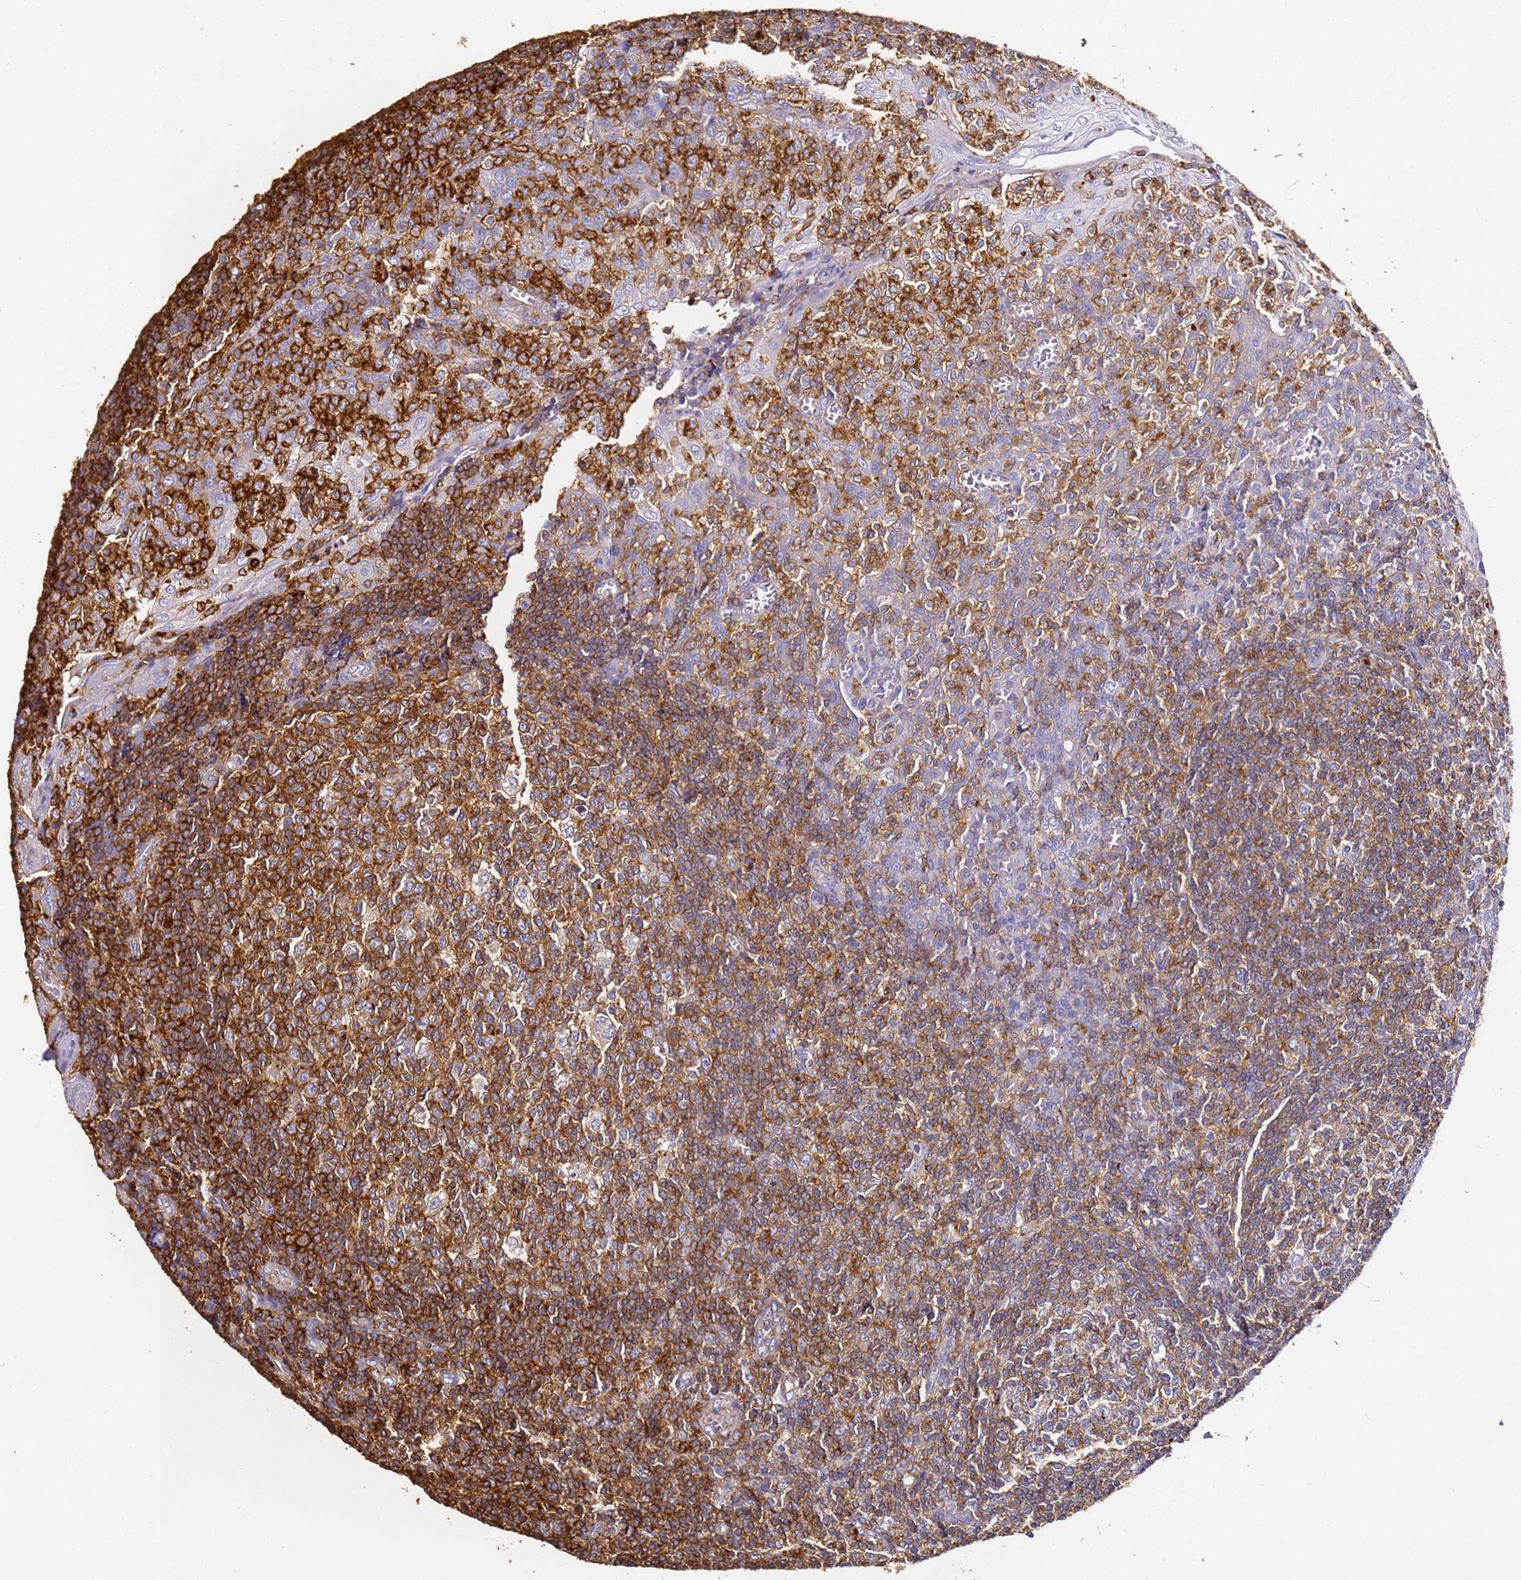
{"staining": {"intensity": "strong", "quantity": ">75%", "location": "cytoplasmic/membranous"}, "tissue": "tonsil", "cell_type": "Germinal center cells", "image_type": "normal", "snomed": [{"axis": "morphology", "description": "Normal tissue, NOS"}, {"axis": "topography", "description": "Tonsil"}], "caption": "Immunohistochemical staining of benign tonsil reveals high levels of strong cytoplasmic/membranous staining in approximately >75% of germinal center cells.", "gene": "ZNF671", "patient": {"sex": "female", "age": 19}}